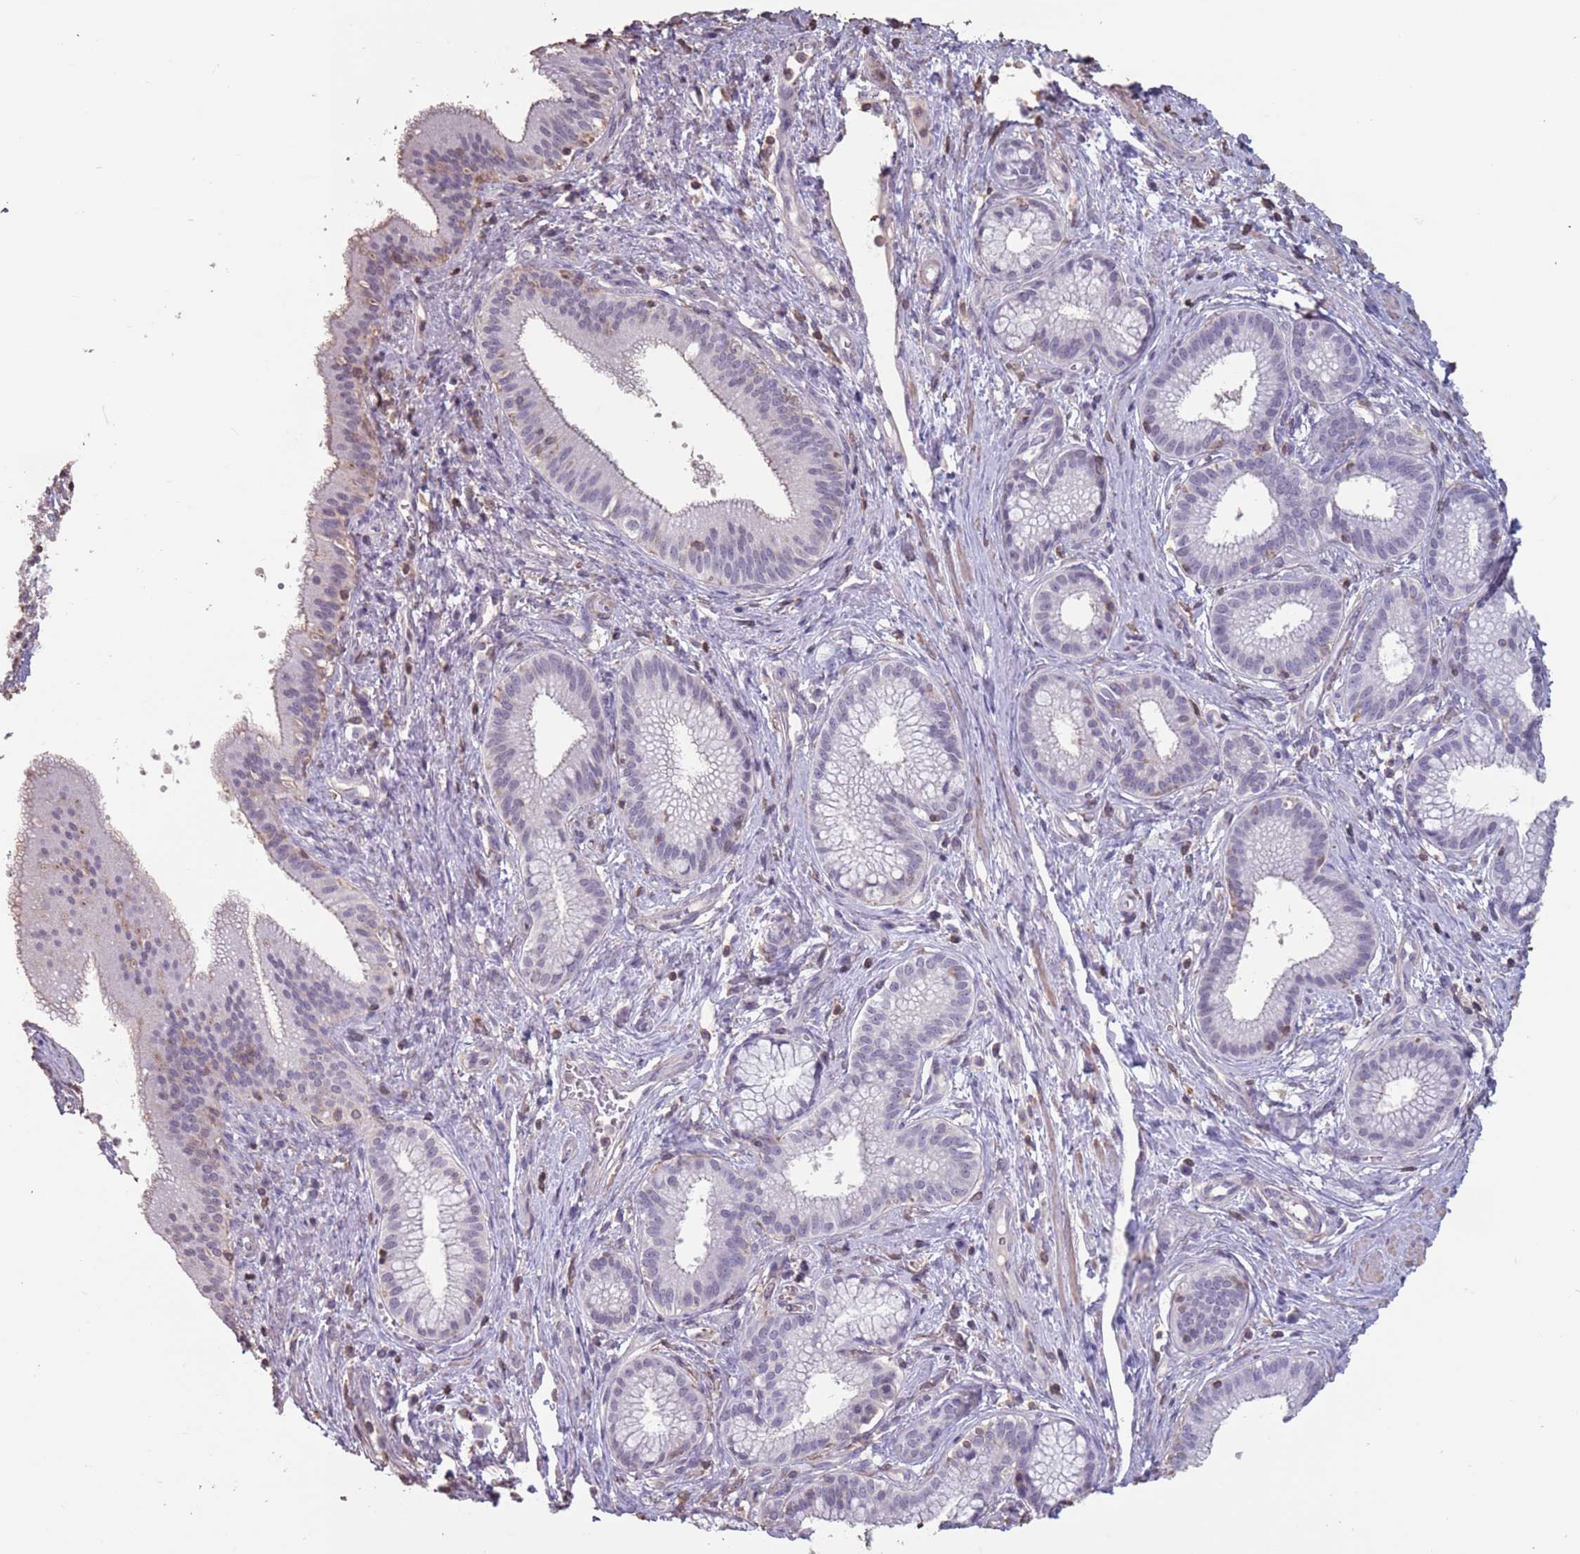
{"staining": {"intensity": "negative", "quantity": "none", "location": "none"}, "tissue": "pancreatic cancer", "cell_type": "Tumor cells", "image_type": "cancer", "snomed": [{"axis": "morphology", "description": "Adenocarcinoma, NOS"}, {"axis": "topography", "description": "Pancreas"}], "caption": "Pancreatic cancer was stained to show a protein in brown. There is no significant staining in tumor cells.", "gene": "SUN5", "patient": {"sex": "male", "age": 72}}